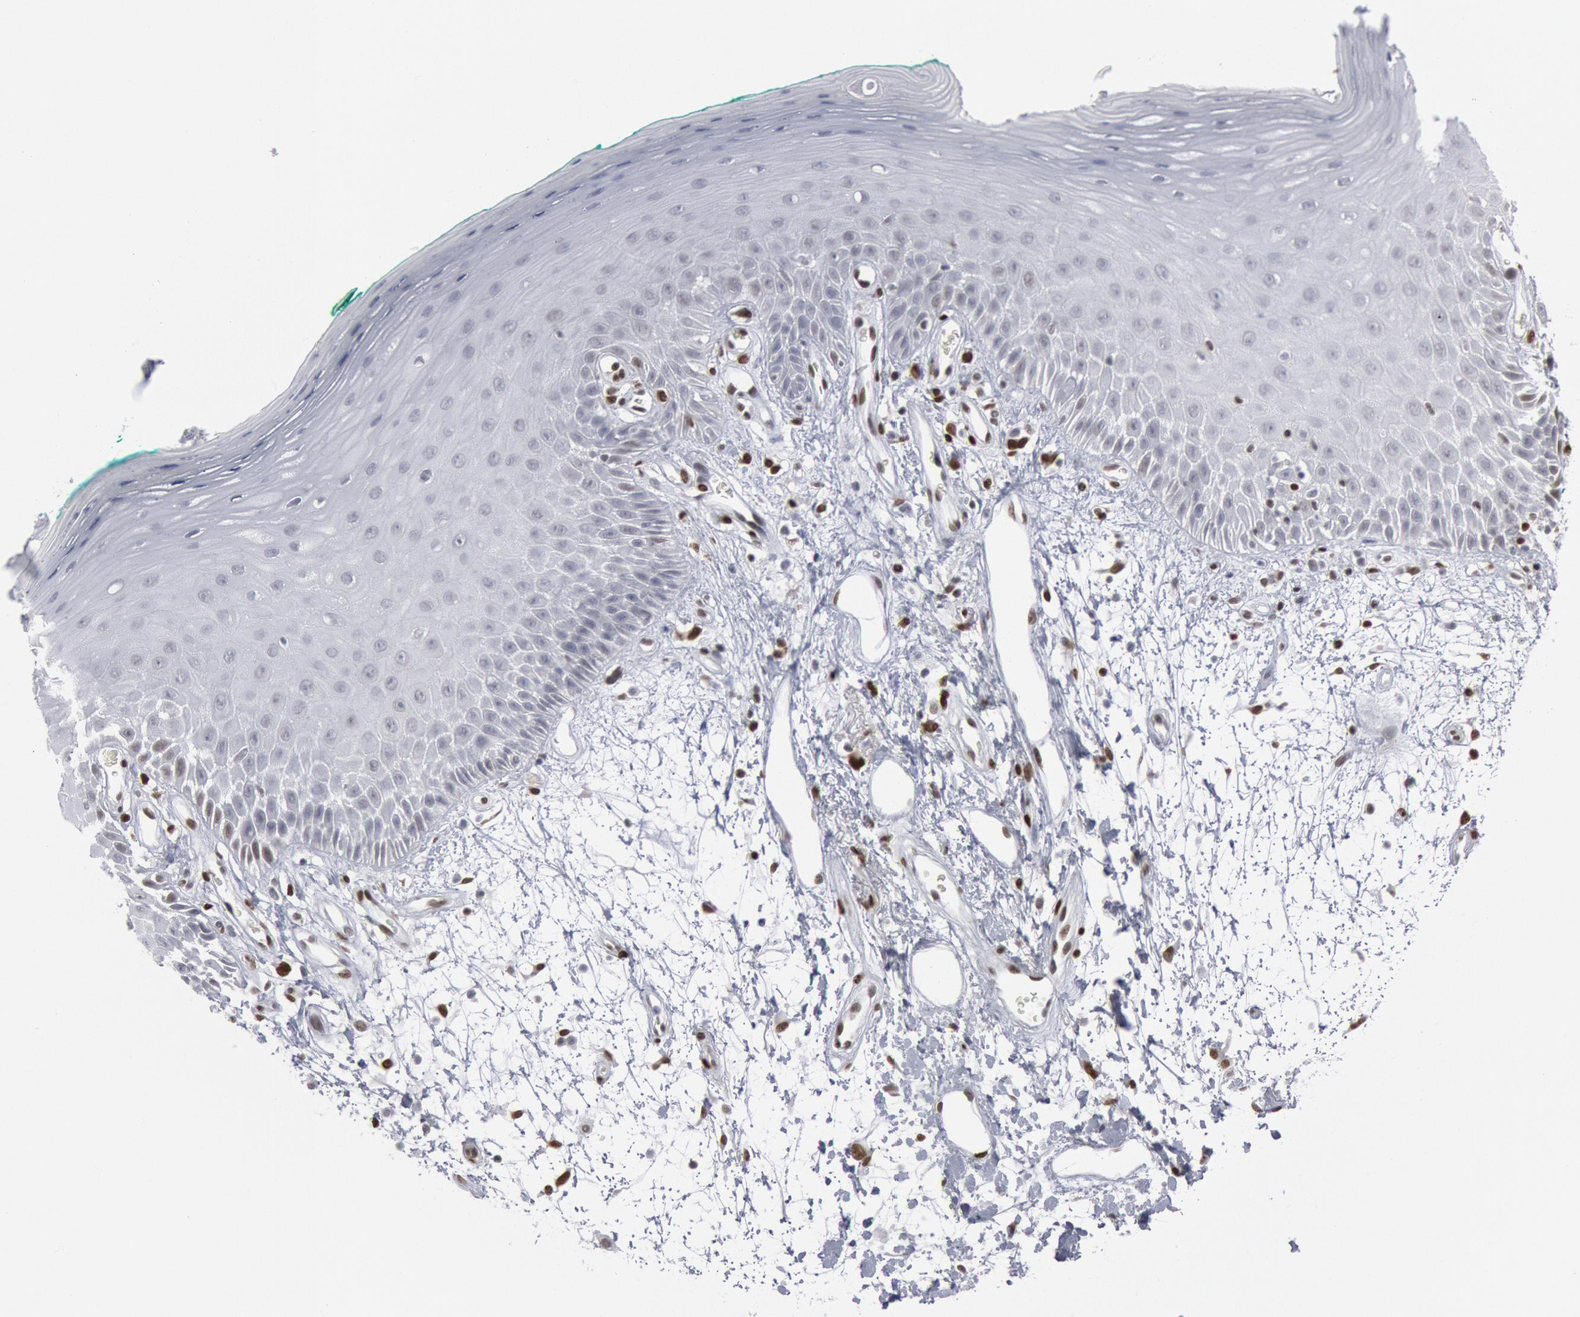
{"staining": {"intensity": "negative", "quantity": "none", "location": "none"}, "tissue": "oral mucosa", "cell_type": "Squamous epithelial cells", "image_type": "normal", "snomed": [{"axis": "morphology", "description": "Normal tissue, NOS"}, {"axis": "morphology", "description": "Squamous cell carcinoma, NOS"}, {"axis": "topography", "description": "Skeletal muscle"}, {"axis": "topography", "description": "Oral tissue"}, {"axis": "topography", "description": "Head-Neck"}], "caption": "The immunohistochemistry photomicrograph has no significant positivity in squamous epithelial cells of oral mucosa.", "gene": "MECP2", "patient": {"sex": "female", "age": 84}}